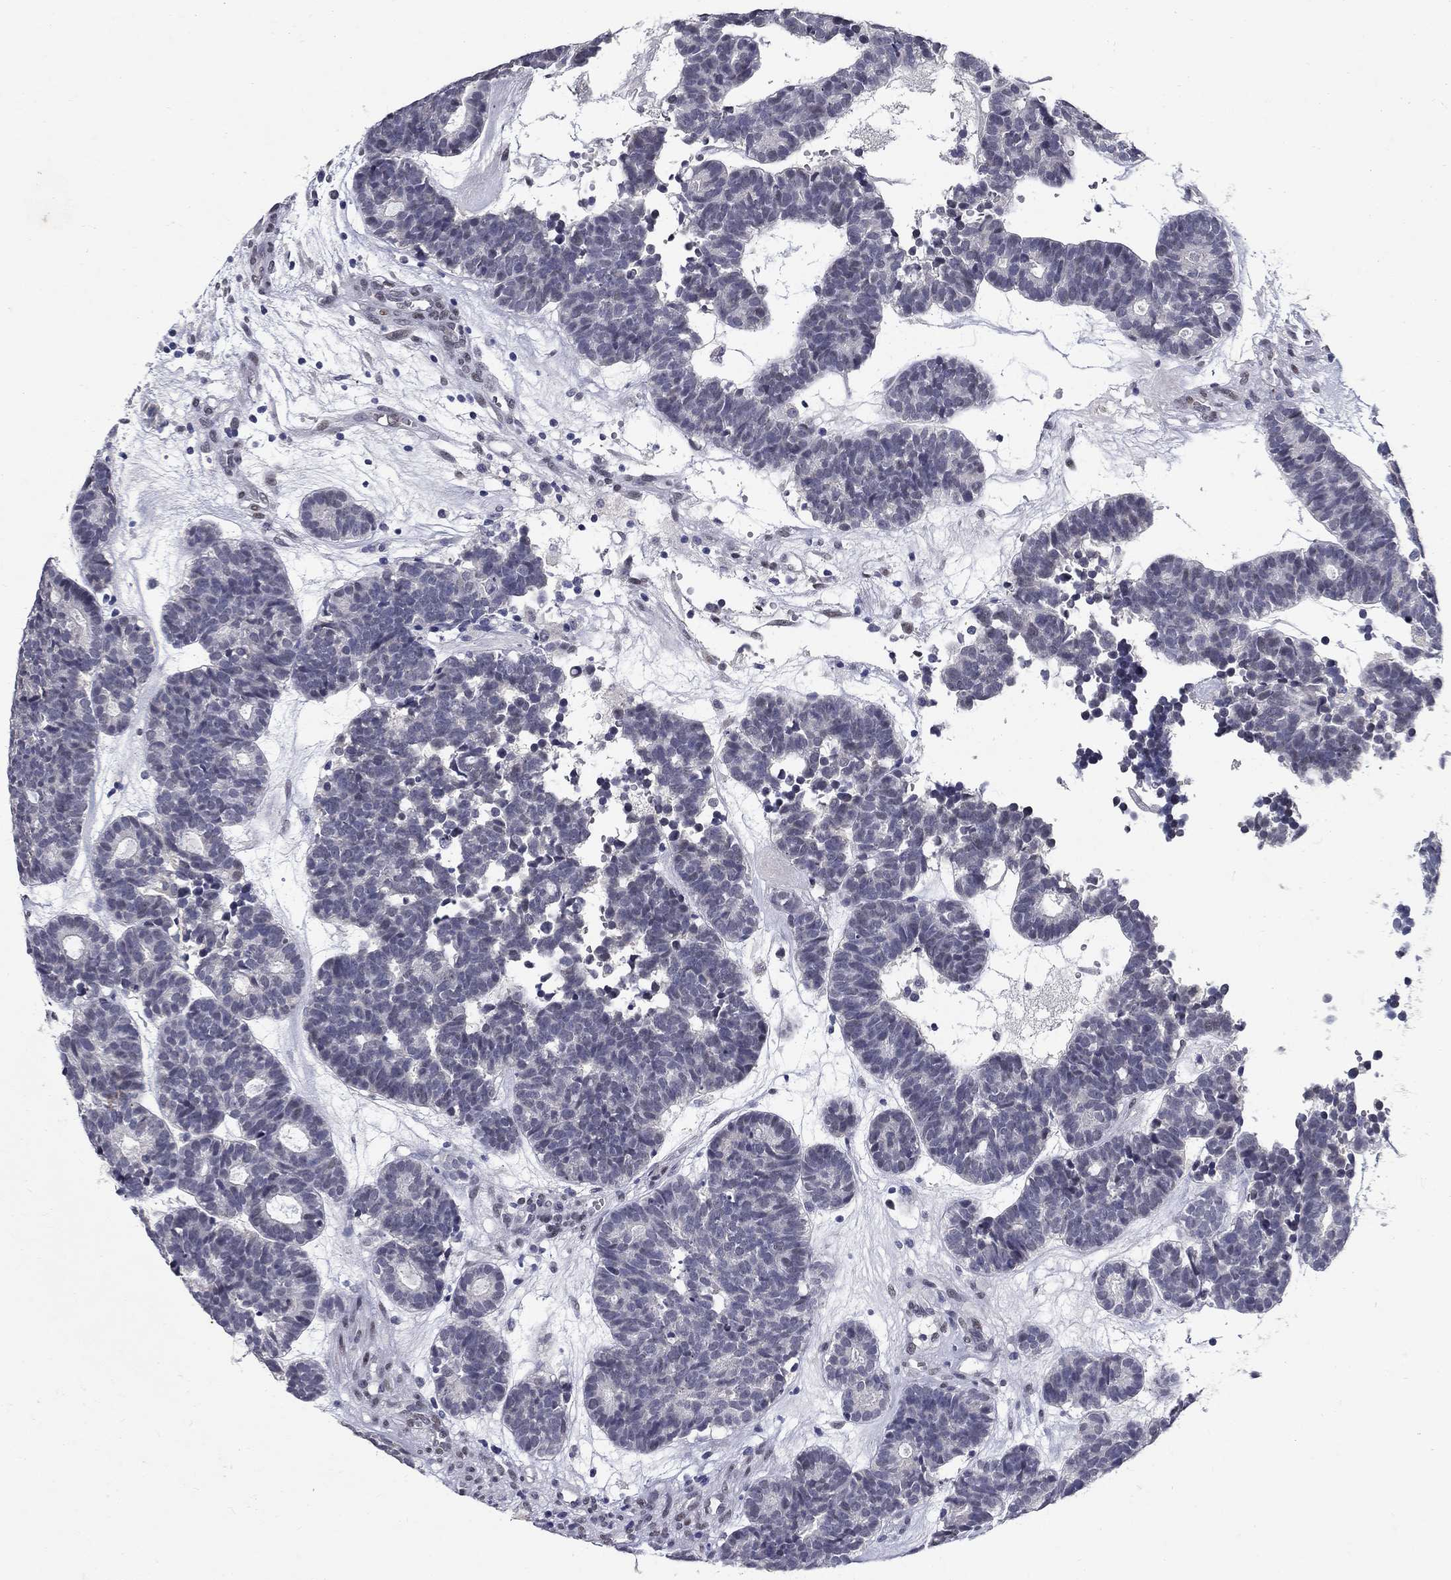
{"staining": {"intensity": "negative", "quantity": "none", "location": "none"}, "tissue": "head and neck cancer", "cell_type": "Tumor cells", "image_type": "cancer", "snomed": [{"axis": "morphology", "description": "Adenocarcinoma, NOS"}, {"axis": "topography", "description": "Head-Neck"}], "caption": "Micrograph shows no significant protein positivity in tumor cells of head and neck cancer.", "gene": "RBFOX1", "patient": {"sex": "female", "age": 81}}